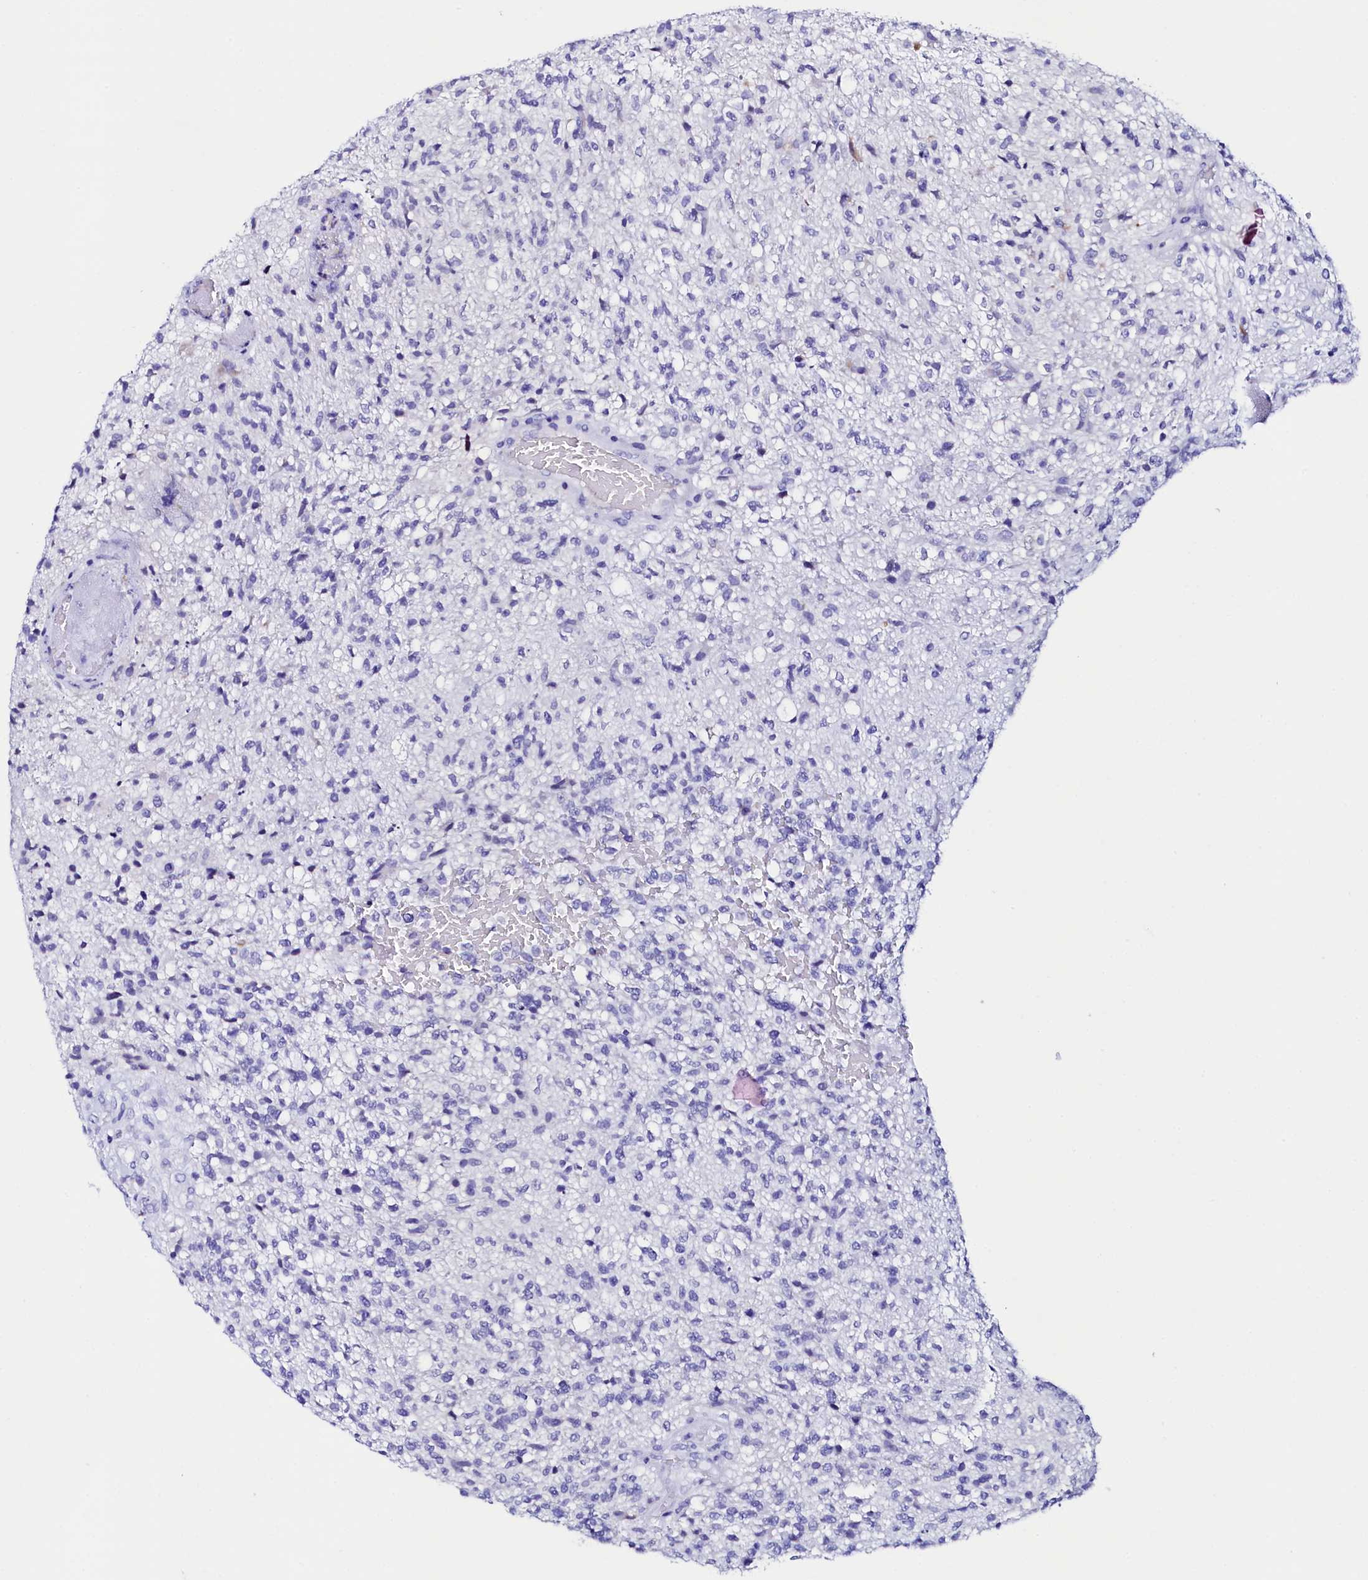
{"staining": {"intensity": "negative", "quantity": "none", "location": "none"}, "tissue": "glioma", "cell_type": "Tumor cells", "image_type": "cancer", "snomed": [{"axis": "morphology", "description": "Glioma, malignant, High grade"}, {"axis": "topography", "description": "Brain"}], "caption": "Tumor cells show no significant staining in glioma.", "gene": "HAND1", "patient": {"sex": "male", "age": 56}}